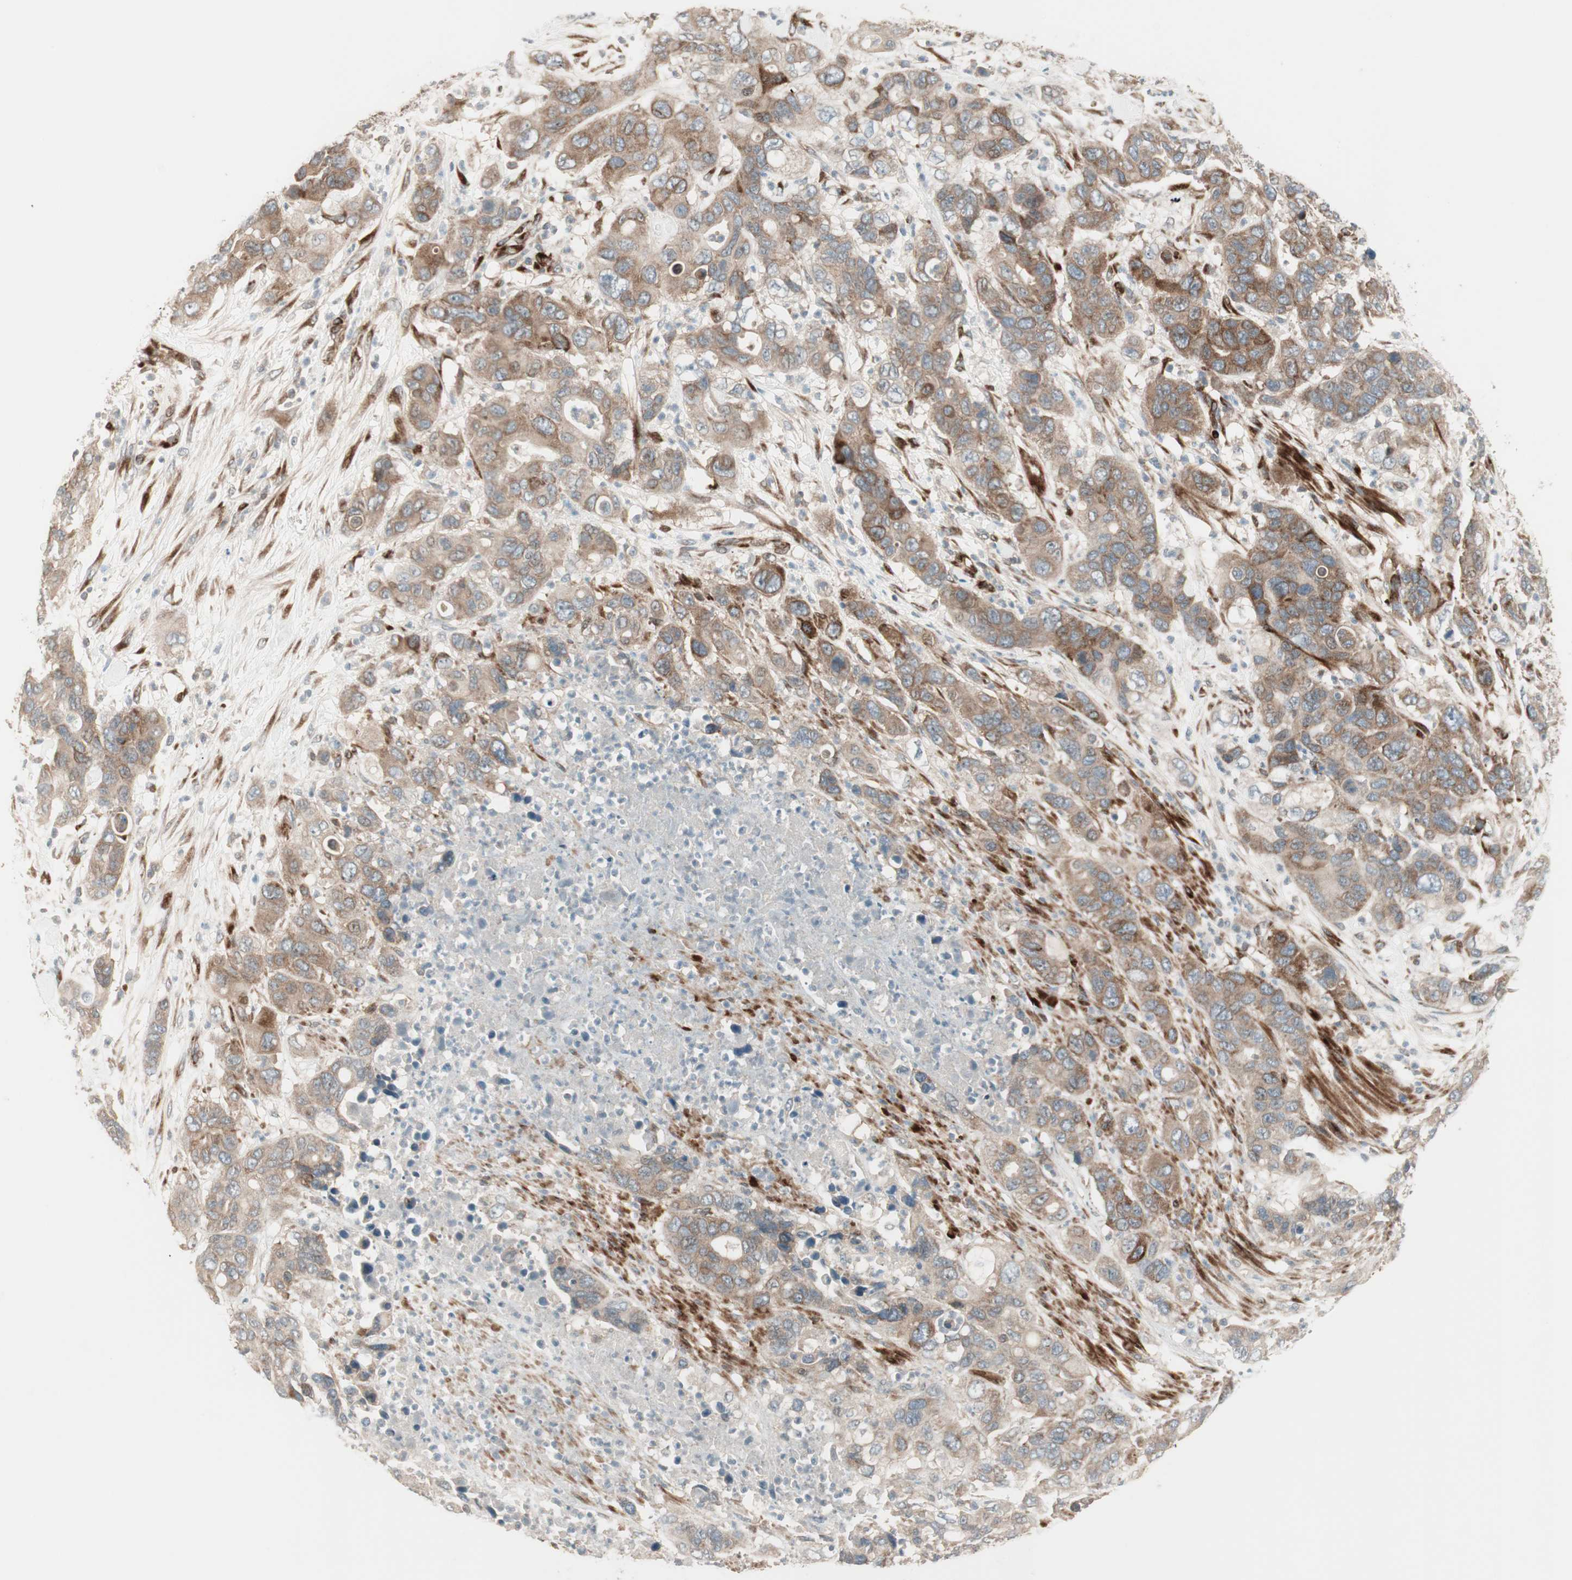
{"staining": {"intensity": "moderate", "quantity": ">75%", "location": "cytoplasmic/membranous"}, "tissue": "pancreatic cancer", "cell_type": "Tumor cells", "image_type": "cancer", "snomed": [{"axis": "morphology", "description": "Adenocarcinoma, NOS"}, {"axis": "topography", "description": "Pancreas"}], "caption": "Tumor cells reveal medium levels of moderate cytoplasmic/membranous expression in approximately >75% of cells in human pancreatic adenocarcinoma.", "gene": "PPP2R5E", "patient": {"sex": "female", "age": 71}}